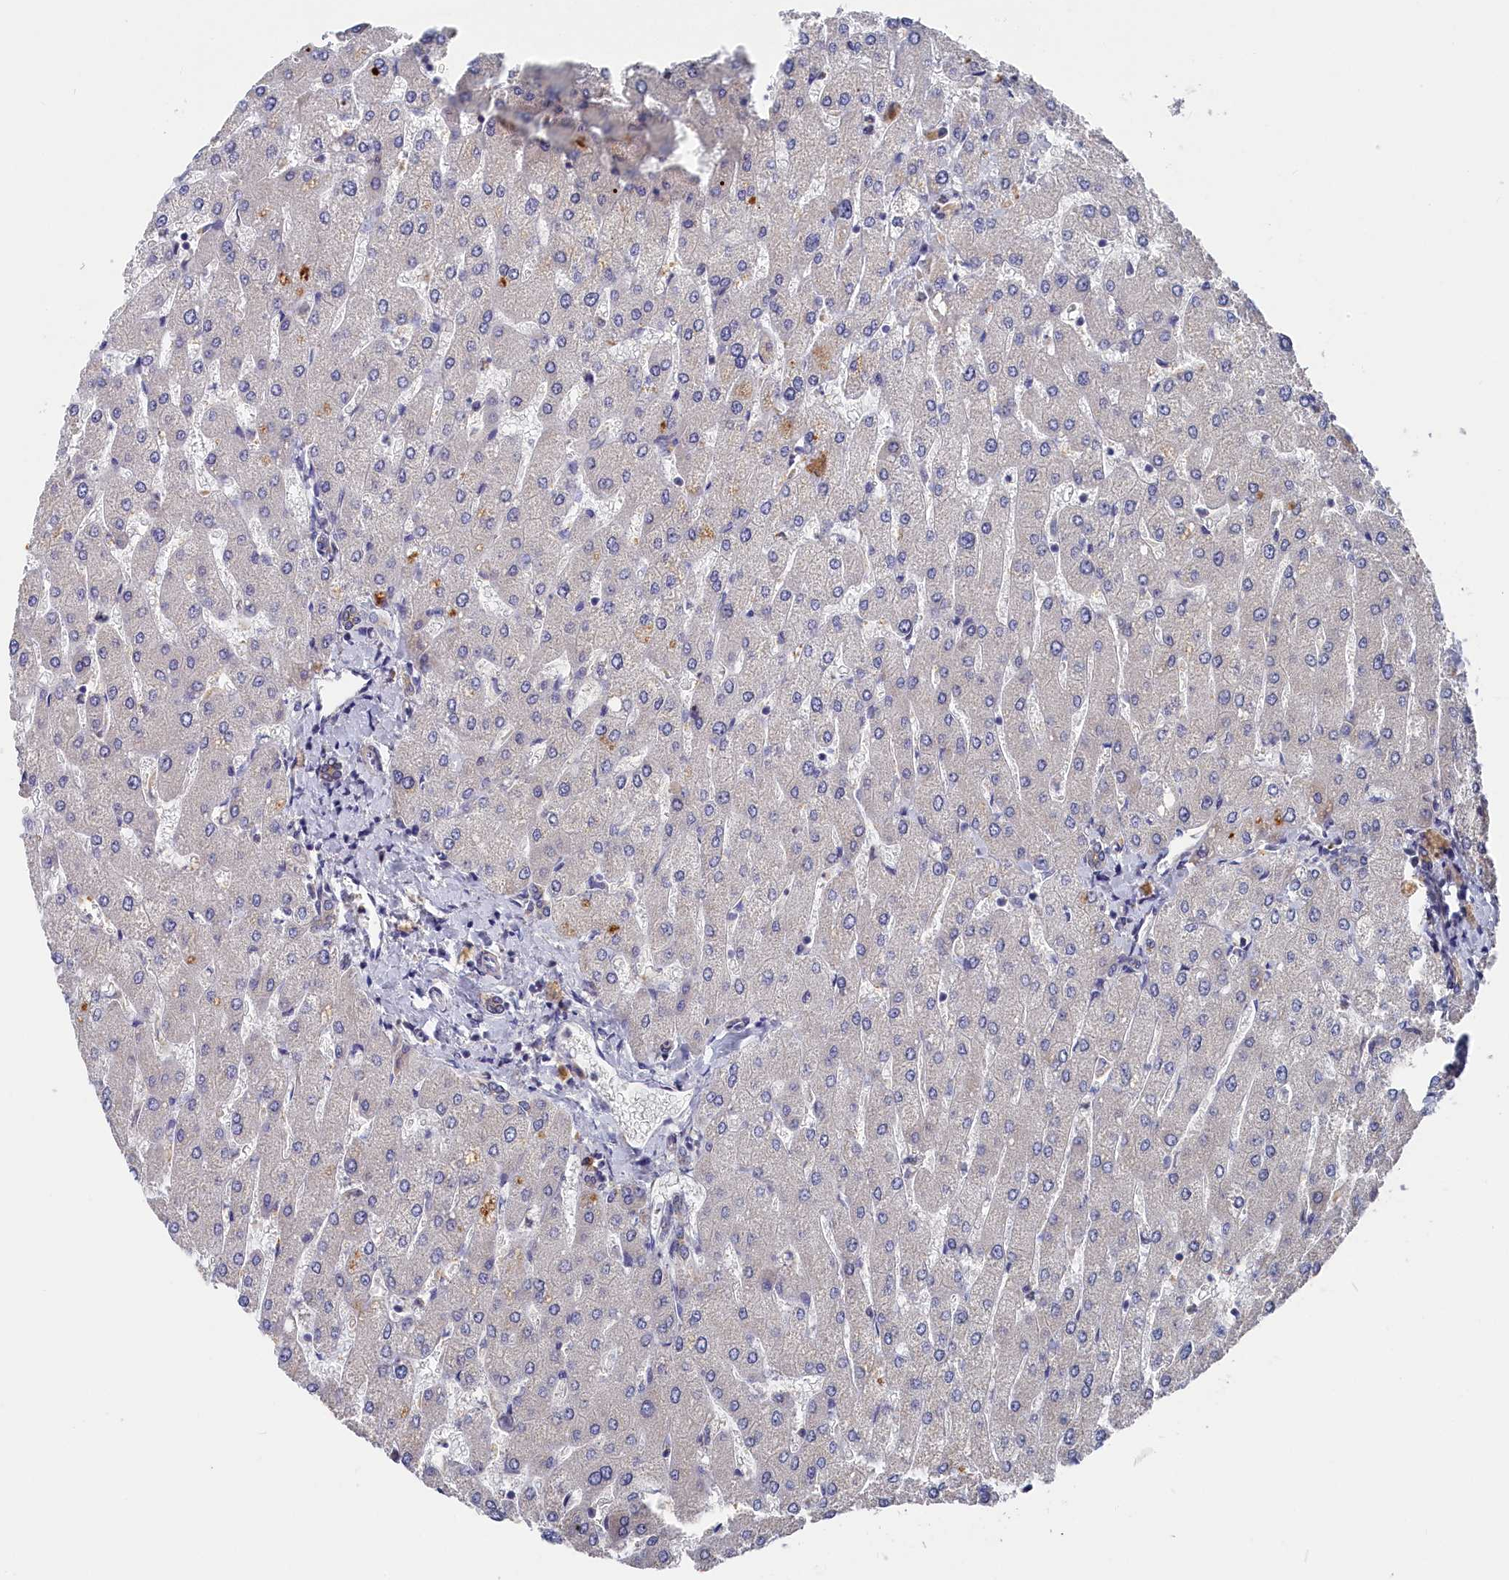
{"staining": {"intensity": "weak", "quantity": "25%-75%", "location": "cytoplasmic/membranous"}, "tissue": "liver", "cell_type": "Cholangiocytes", "image_type": "normal", "snomed": [{"axis": "morphology", "description": "Normal tissue, NOS"}, {"axis": "topography", "description": "Liver"}], "caption": "Immunohistochemical staining of benign human liver exhibits 25%-75% levels of weak cytoplasmic/membranous protein staining in about 25%-75% of cholangiocytes. (Brightfield microscopy of DAB IHC at high magnification).", "gene": "CYB5D2", "patient": {"sex": "male", "age": 55}}